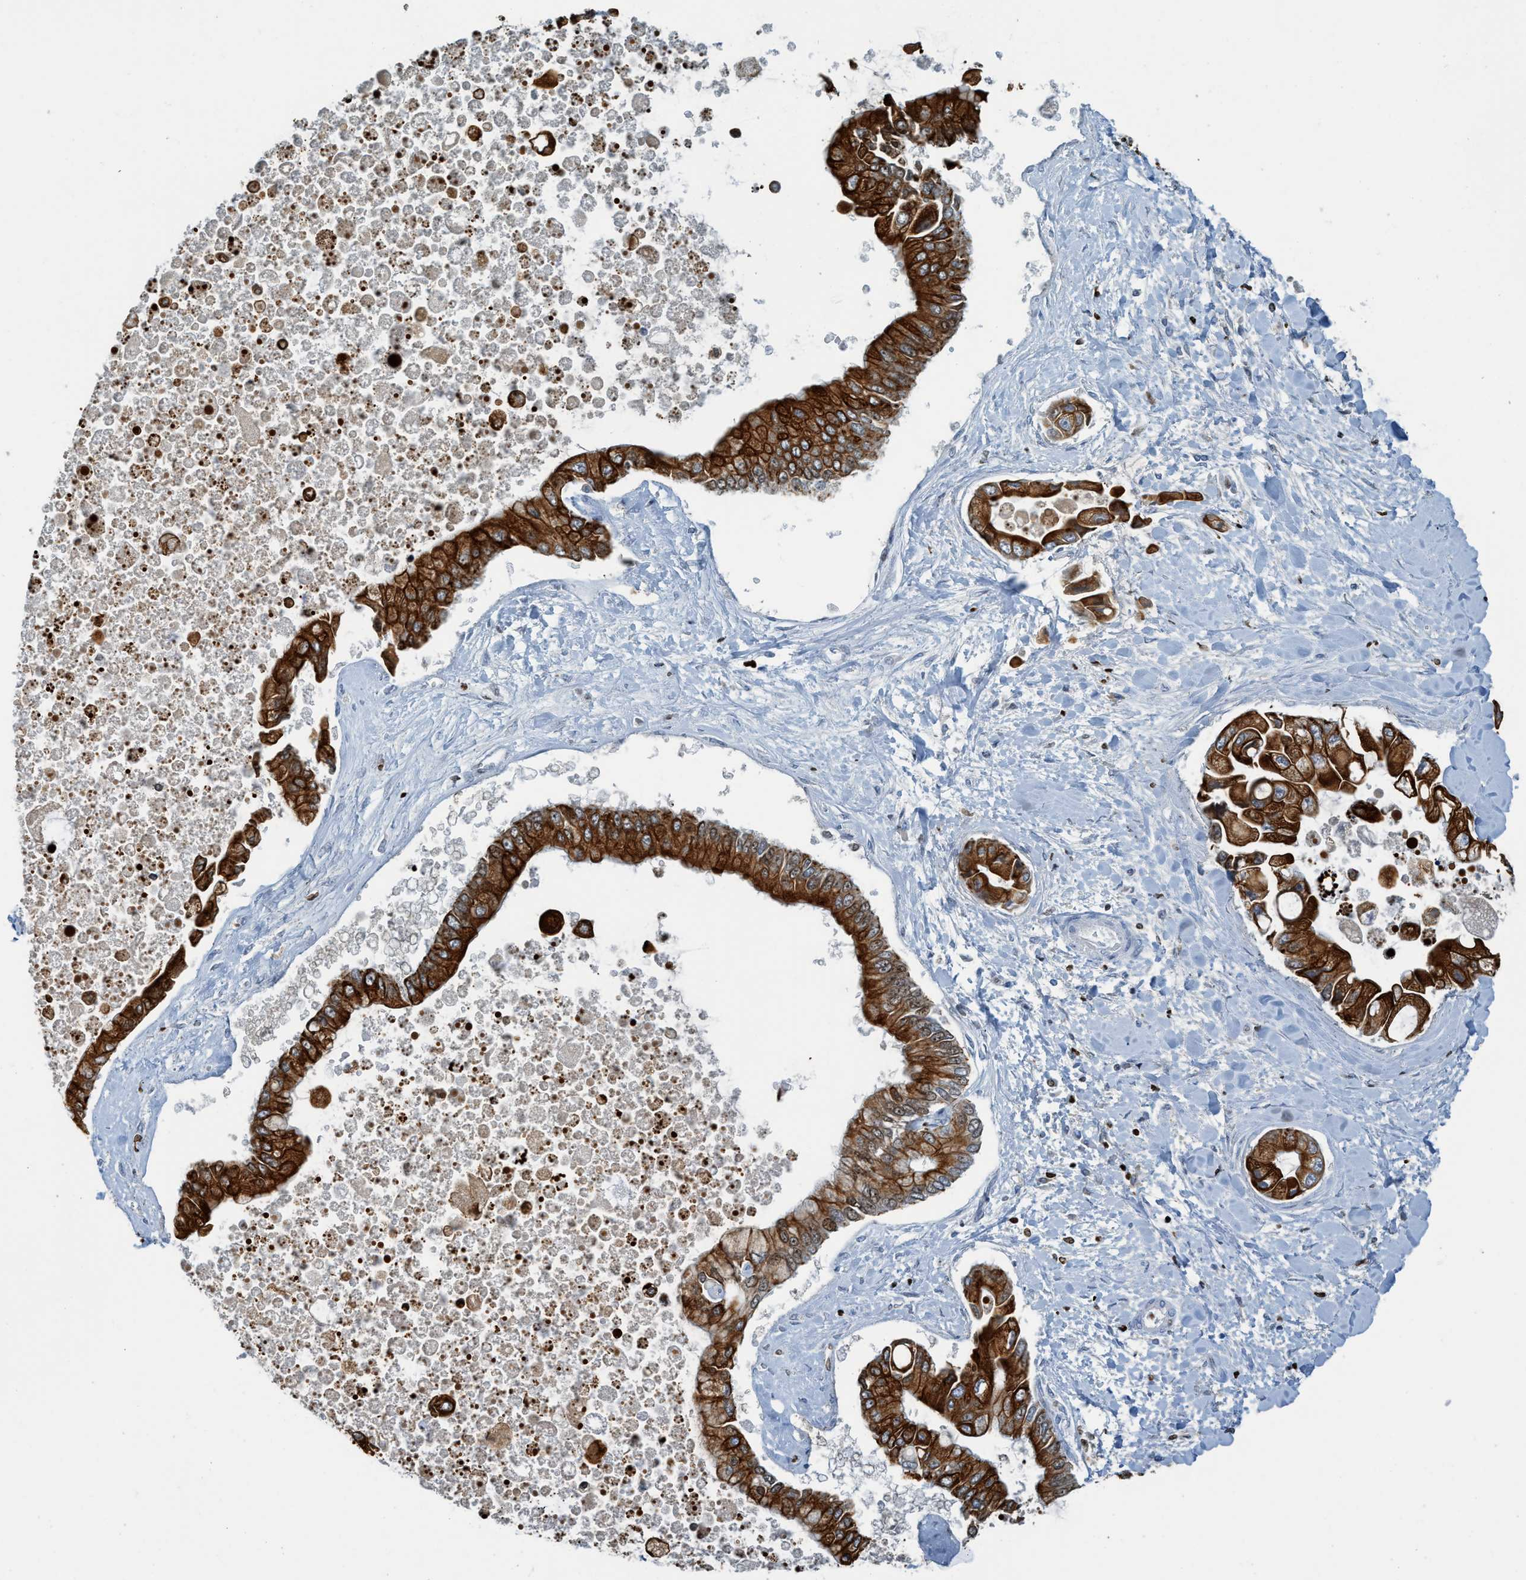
{"staining": {"intensity": "strong", "quantity": ">75%", "location": "cytoplasmic/membranous"}, "tissue": "liver cancer", "cell_type": "Tumor cells", "image_type": "cancer", "snomed": [{"axis": "morphology", "description": "Cholangiocarcinoma"}, {"axis": "topography", "description": "Liver"}], "caption": "This is an image of IHC staining of liver cancer (cholangiocarcinoma), which shows strong expression in the cytoplasmic/membranous of tumor cells.", "gene": "SH3D19", "patient": {"sex": "male", "age": 50}}